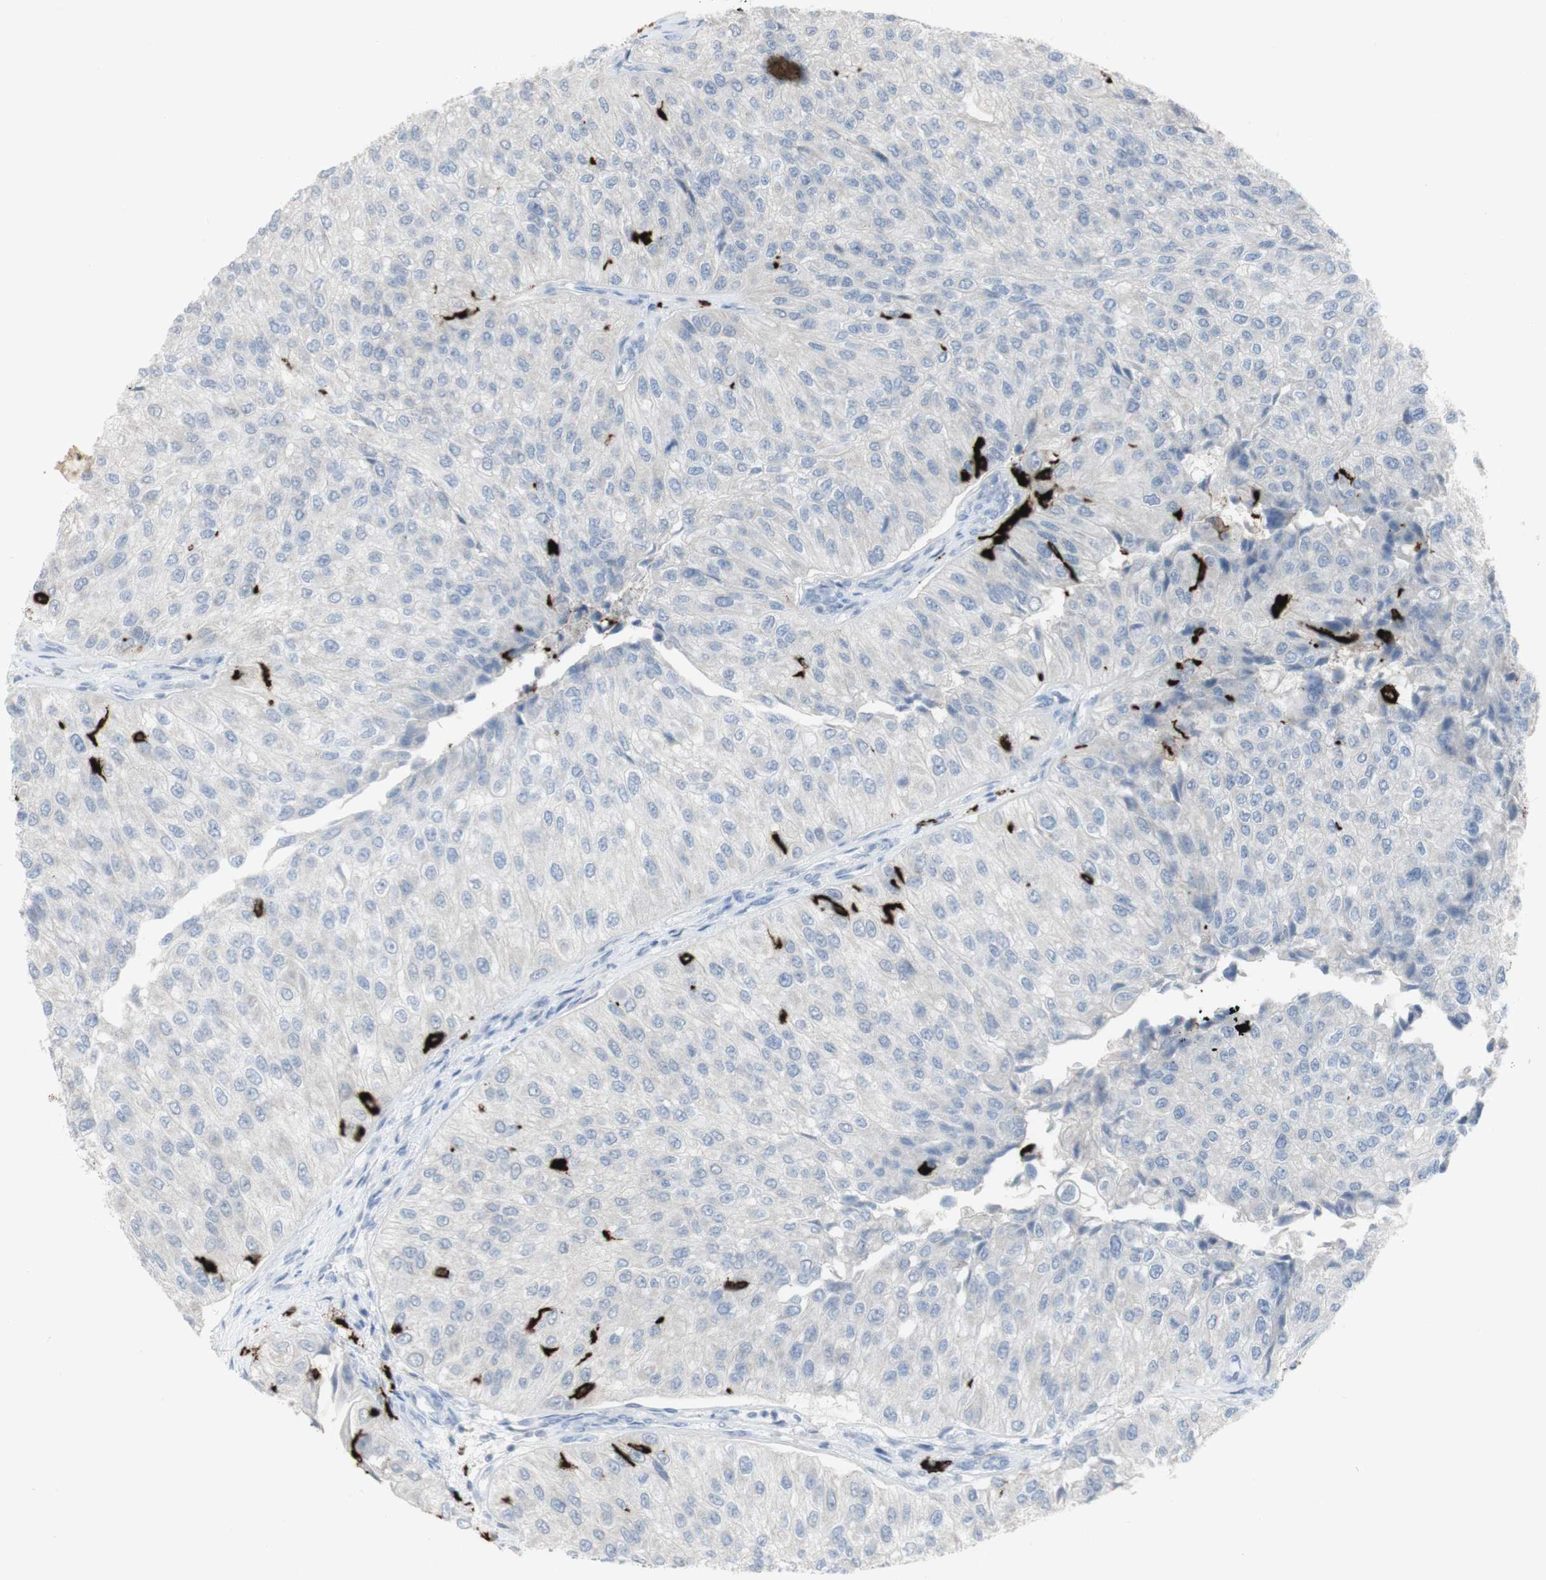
{"staining": {"intensity": "negative", "quantity": "none", "location": "none"}, "tissue": "urothelial cancer", "cell_type": "Tumor cells", "image_type": "cancer", "snomed": [{"axis": "morphology", "description": "Urothelial carcinoma, High grade"}, {"axis": "topography", "description": "Kidney"}, {"axis": "topography", "description": "Urinary bladder"}], "caption": "Histopathology image shows no significant protein staining in tumor cells of urothelial cancer.", "gene": "CD207", "patient": {"sex": "male", "age": 77}}